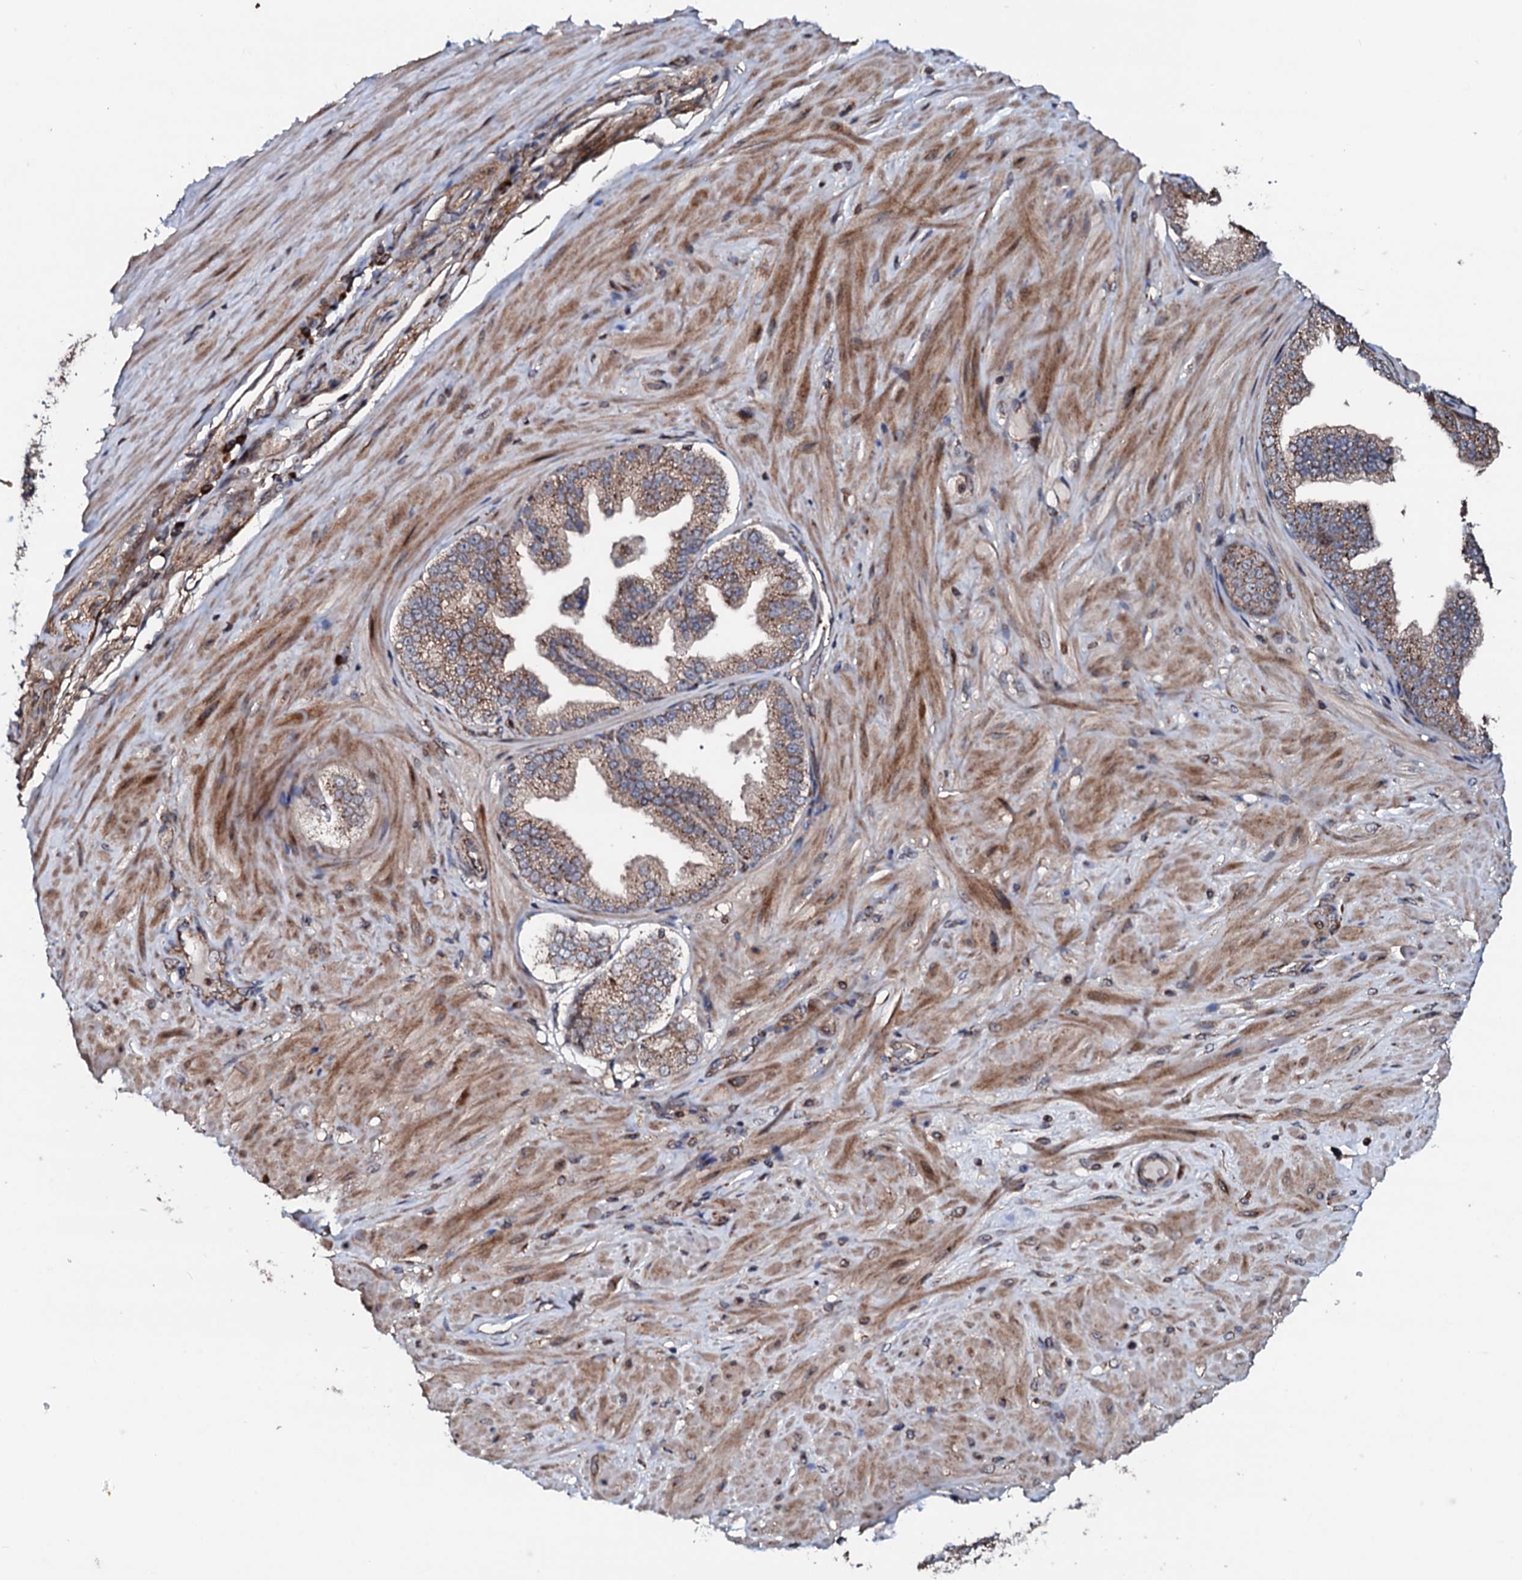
{"staining": {"intensity": "negative", "quantity": "none", "location": "none"}, "tissue": "soft tissue", "cell_type": "Chondrocytes", "image_type": "normal", "snomed": [{"axis": "morphology", "description": "Normal tissue, NOS"}, {"axis": "morphology", "description": "Adenocarcinoma, Low grade"}, {"axis": "topography", "description": "Prostate"}, {"axis": "topography", "description": "Peripheral nerve tissue"}], "caption": "Unremarkable soft tissue was stained to show a protein in brown. There is no significant staining in chondrocytes. (DAB (3,3'-diaminobenzidine) immunohistochemistry (IHC), high magnification).", "gene": "ENSG00000256591", "patient": {"sex": "male", "age": 63}}